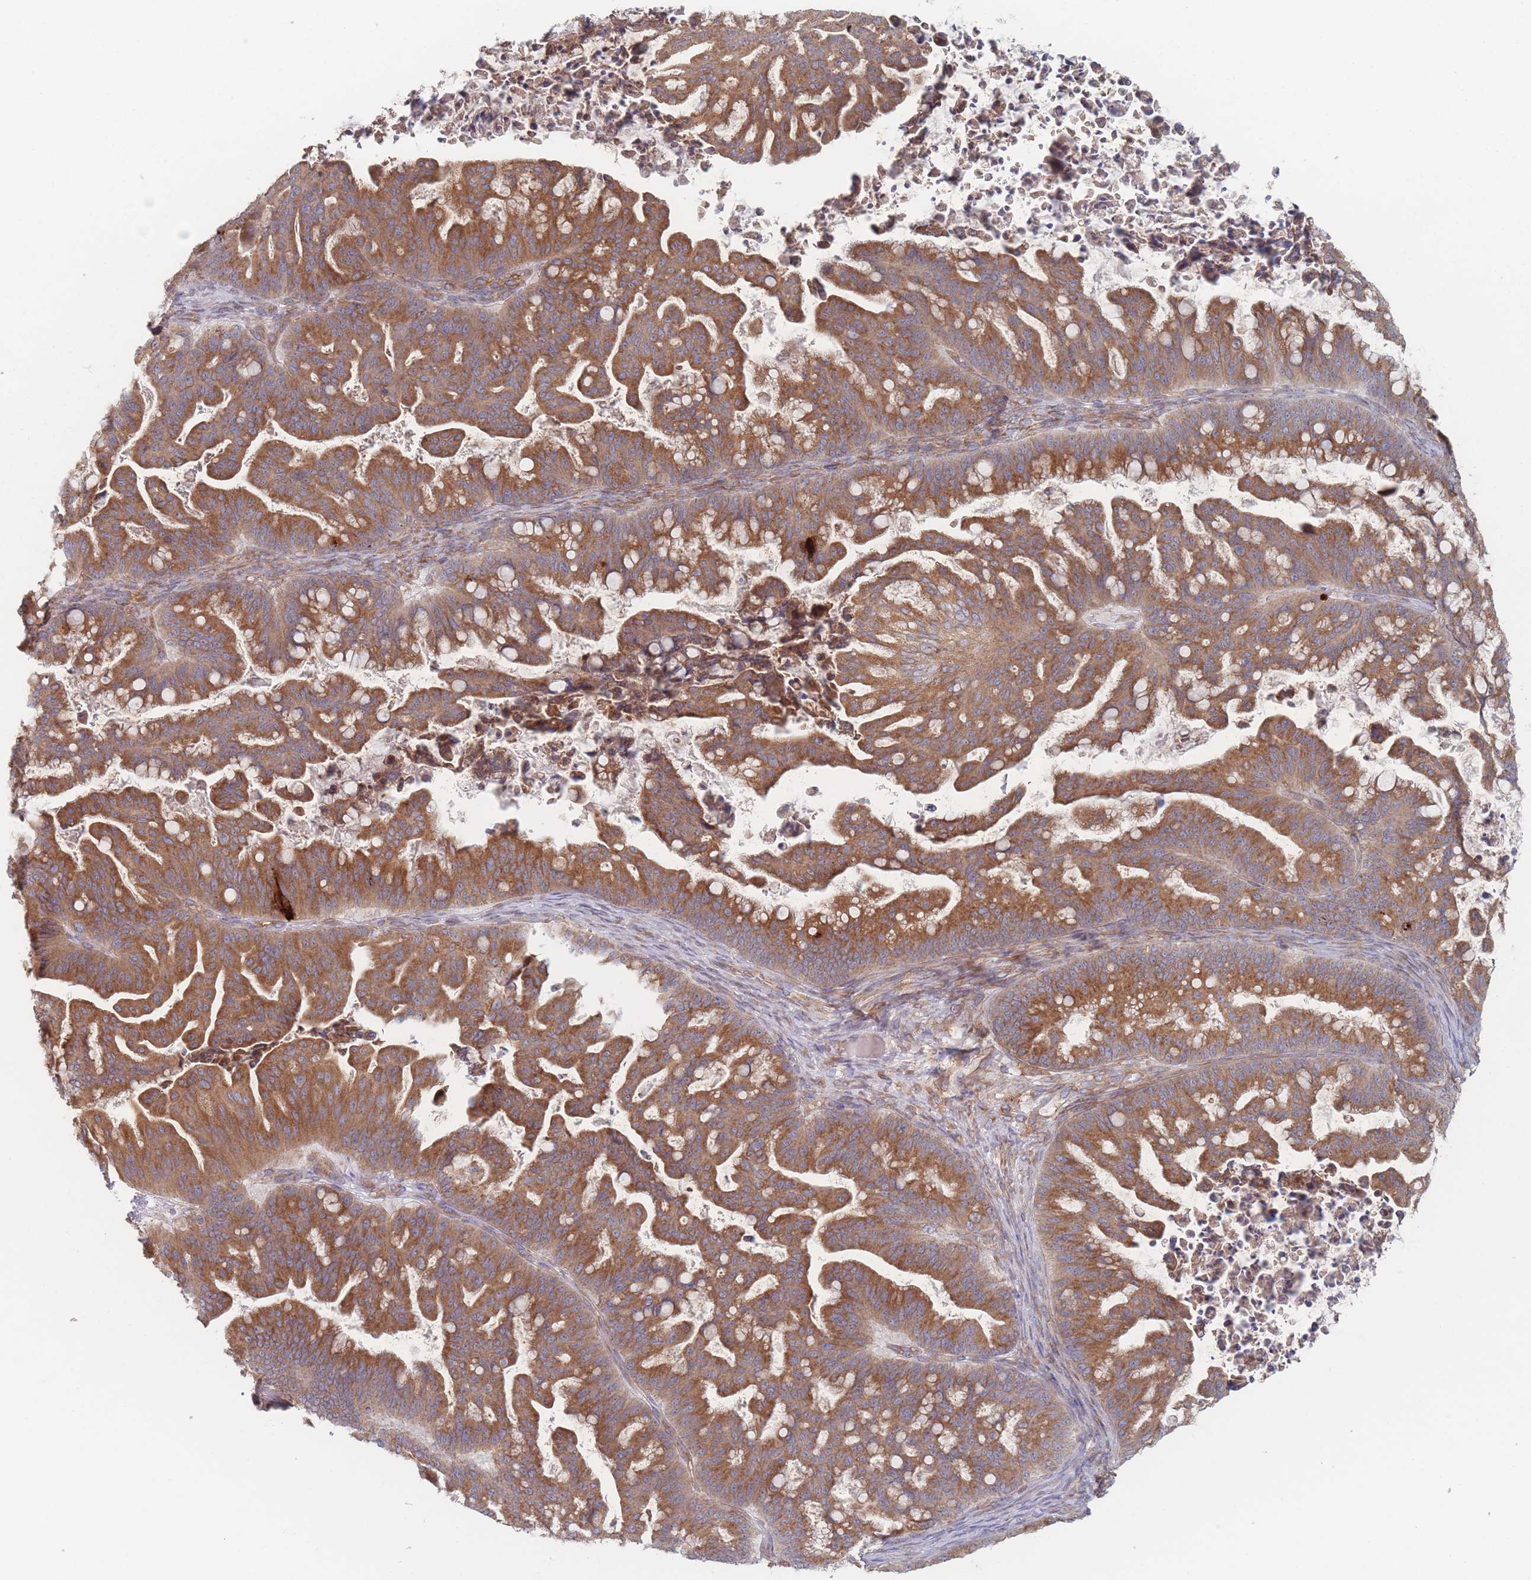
{"staining": {"intensity": "strong", "quantity": ">75%", "location": "cytoplasmic/membranous"}, "tissue": "ovarian cancer", "cell_type": "Tumor cells", "image_type": "cancer", "snomed": [{"axis": "morphology", "description": "Cystadenocarcinoma, mucinous, NOS"}, {"axis": "topography", "description": "Ovary"}], "caption": "Immunohistochemical staining of human ovarian cancer shows strong cytoplasmic/membranous protein staining in approximately >75% of tumor cells.", "gene": "KDSR", "patient": {"sex": "female", "age": 67}}